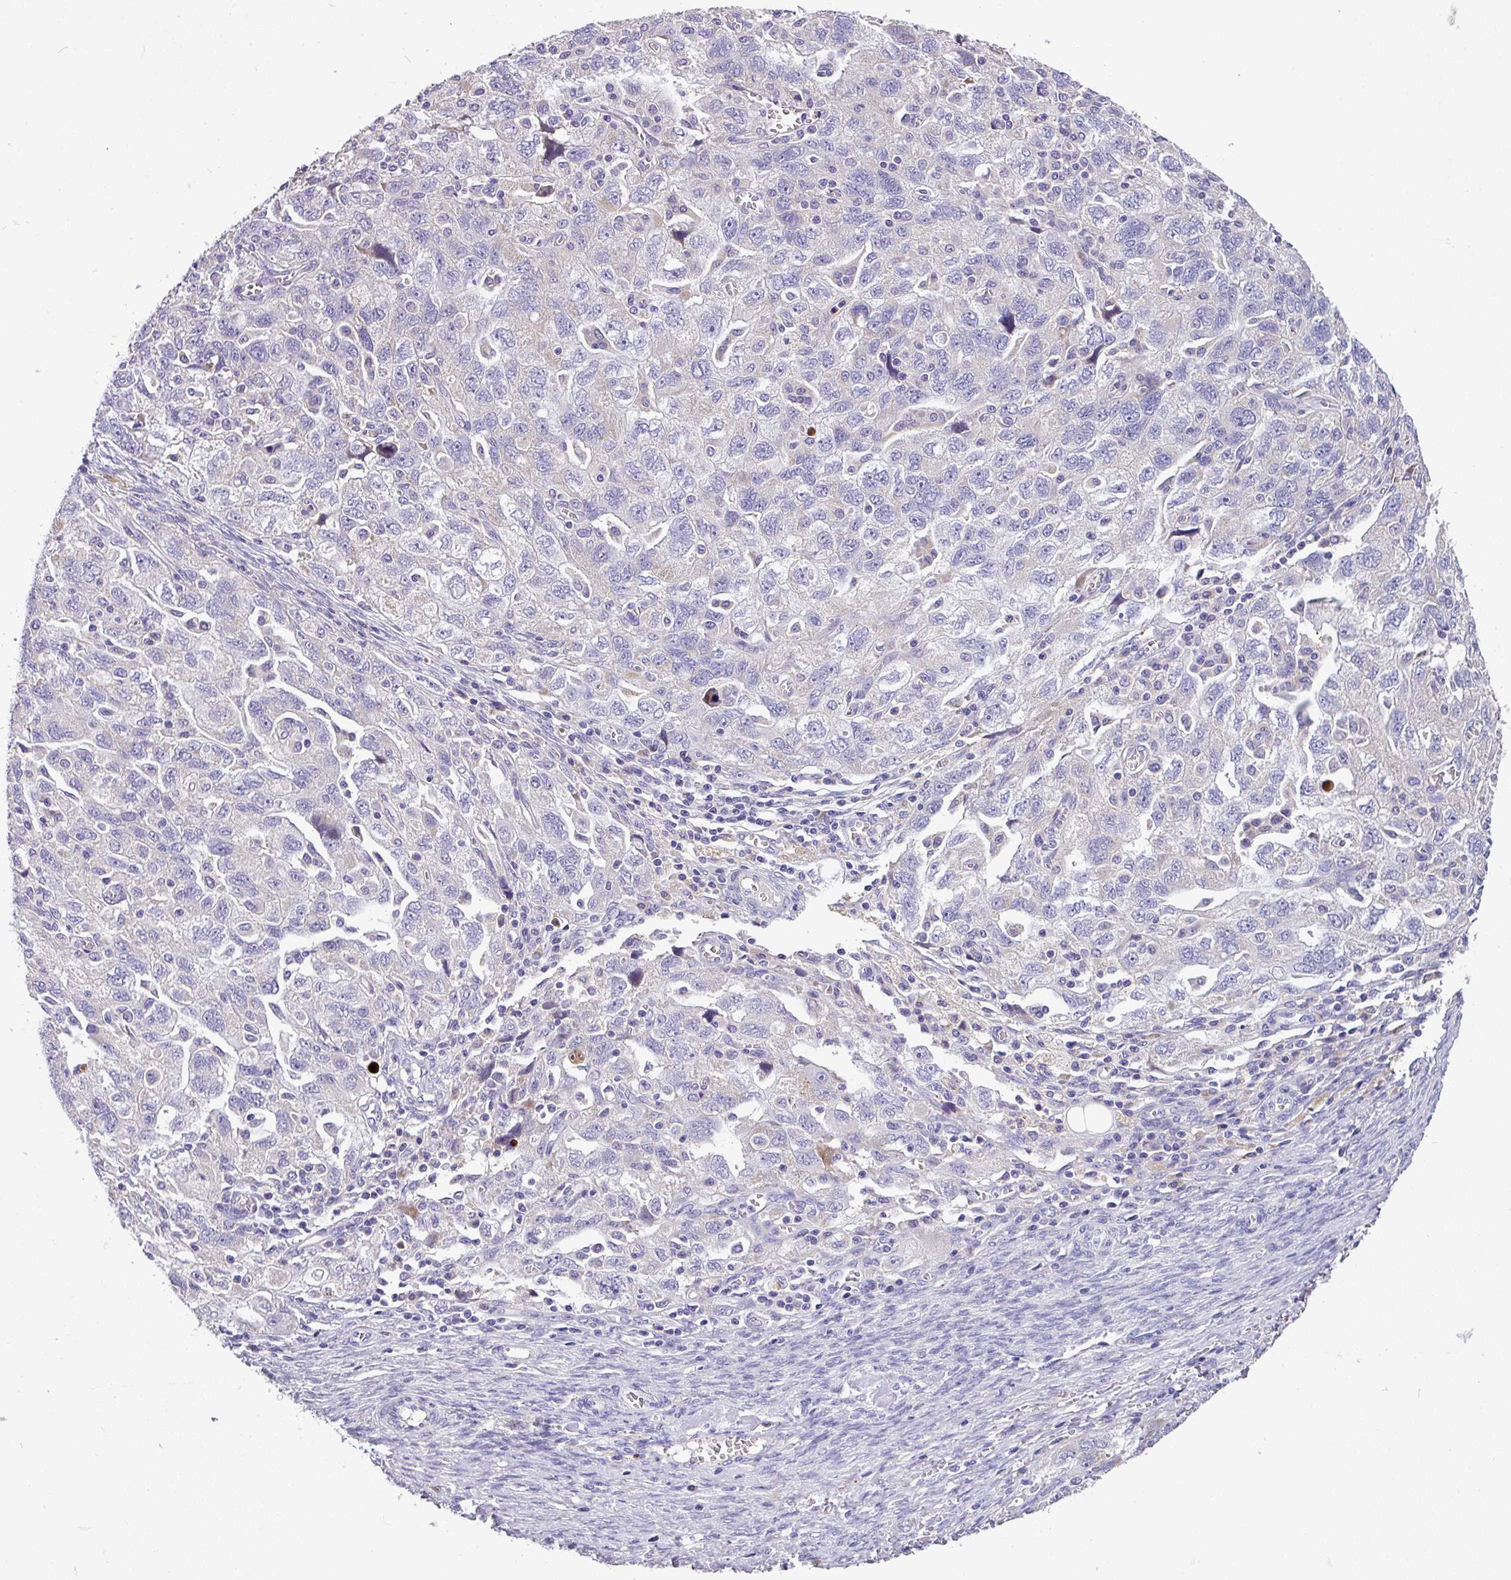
{"staining": {"intensity": "moderate", "quantity": "<25%", "location": "cytoplasmic/membranous"}, "tissue": "ovarian cancer", "cell_type": "Tumor cells", "image_type": "cancer", "snomed": [{"axis": "morphology", "description": "Carcinoma, NOS"}, {"axis": "morphology", "description": "Cystadenocarcinoma, serous, NOS"}, {"axis": "topography", "description": "Ovary"}], "caption": "Immunohistochemical staining of ovarian carcinoma displays low levels of moderate cytoplasmic/membranous staining in about <25% of tumor cells. Immunohistochemistry (ihc) stains the protein of interest in brown and the nuclei are stained blue.", "gene": "ANXA2R", "patient": {"sex": "female", "age": 69}}